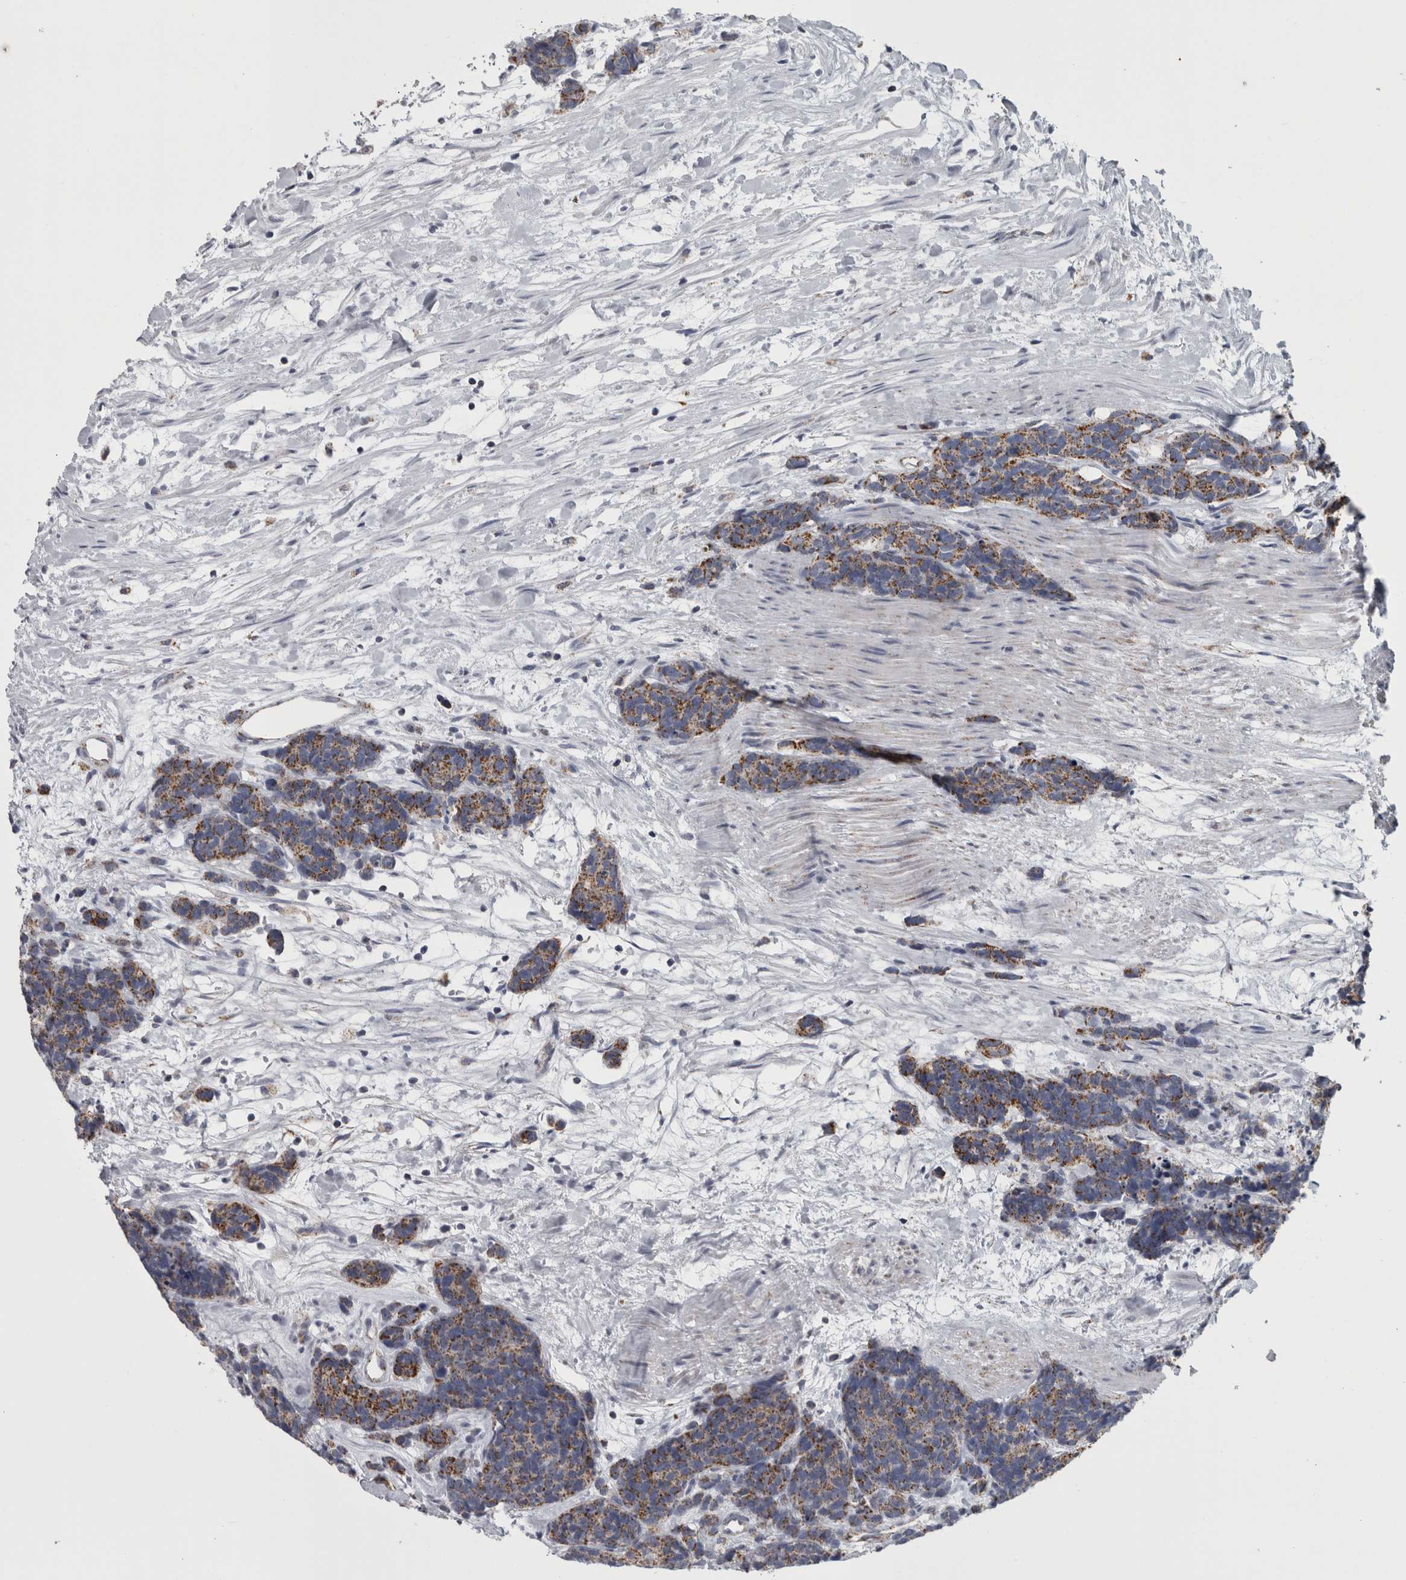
{"staining": {"intensity": "moderate", "quantity": ">75%", "location": "cytoplasmic/membranous"}, "tissue": "carcinoid", "cell_type": "Tumor cells", "image_type": "cancer", "snomed": [{"axis": "morphology", "description": "Carcinoma, NOS"}, {"axis": "morphology", "description": "Carcinoid, malignant, NOS"}, {"axis": "topography", "description": "Urinary bladder"}], "caption": "Immunohistochemical staining of human carcinoid (malignant) exhibits moderate cytoplasmic/membranous protein staining in about >75% of tumor cells.", "gene": "DBT", "patient": {"sex": "male", "age": 57}}